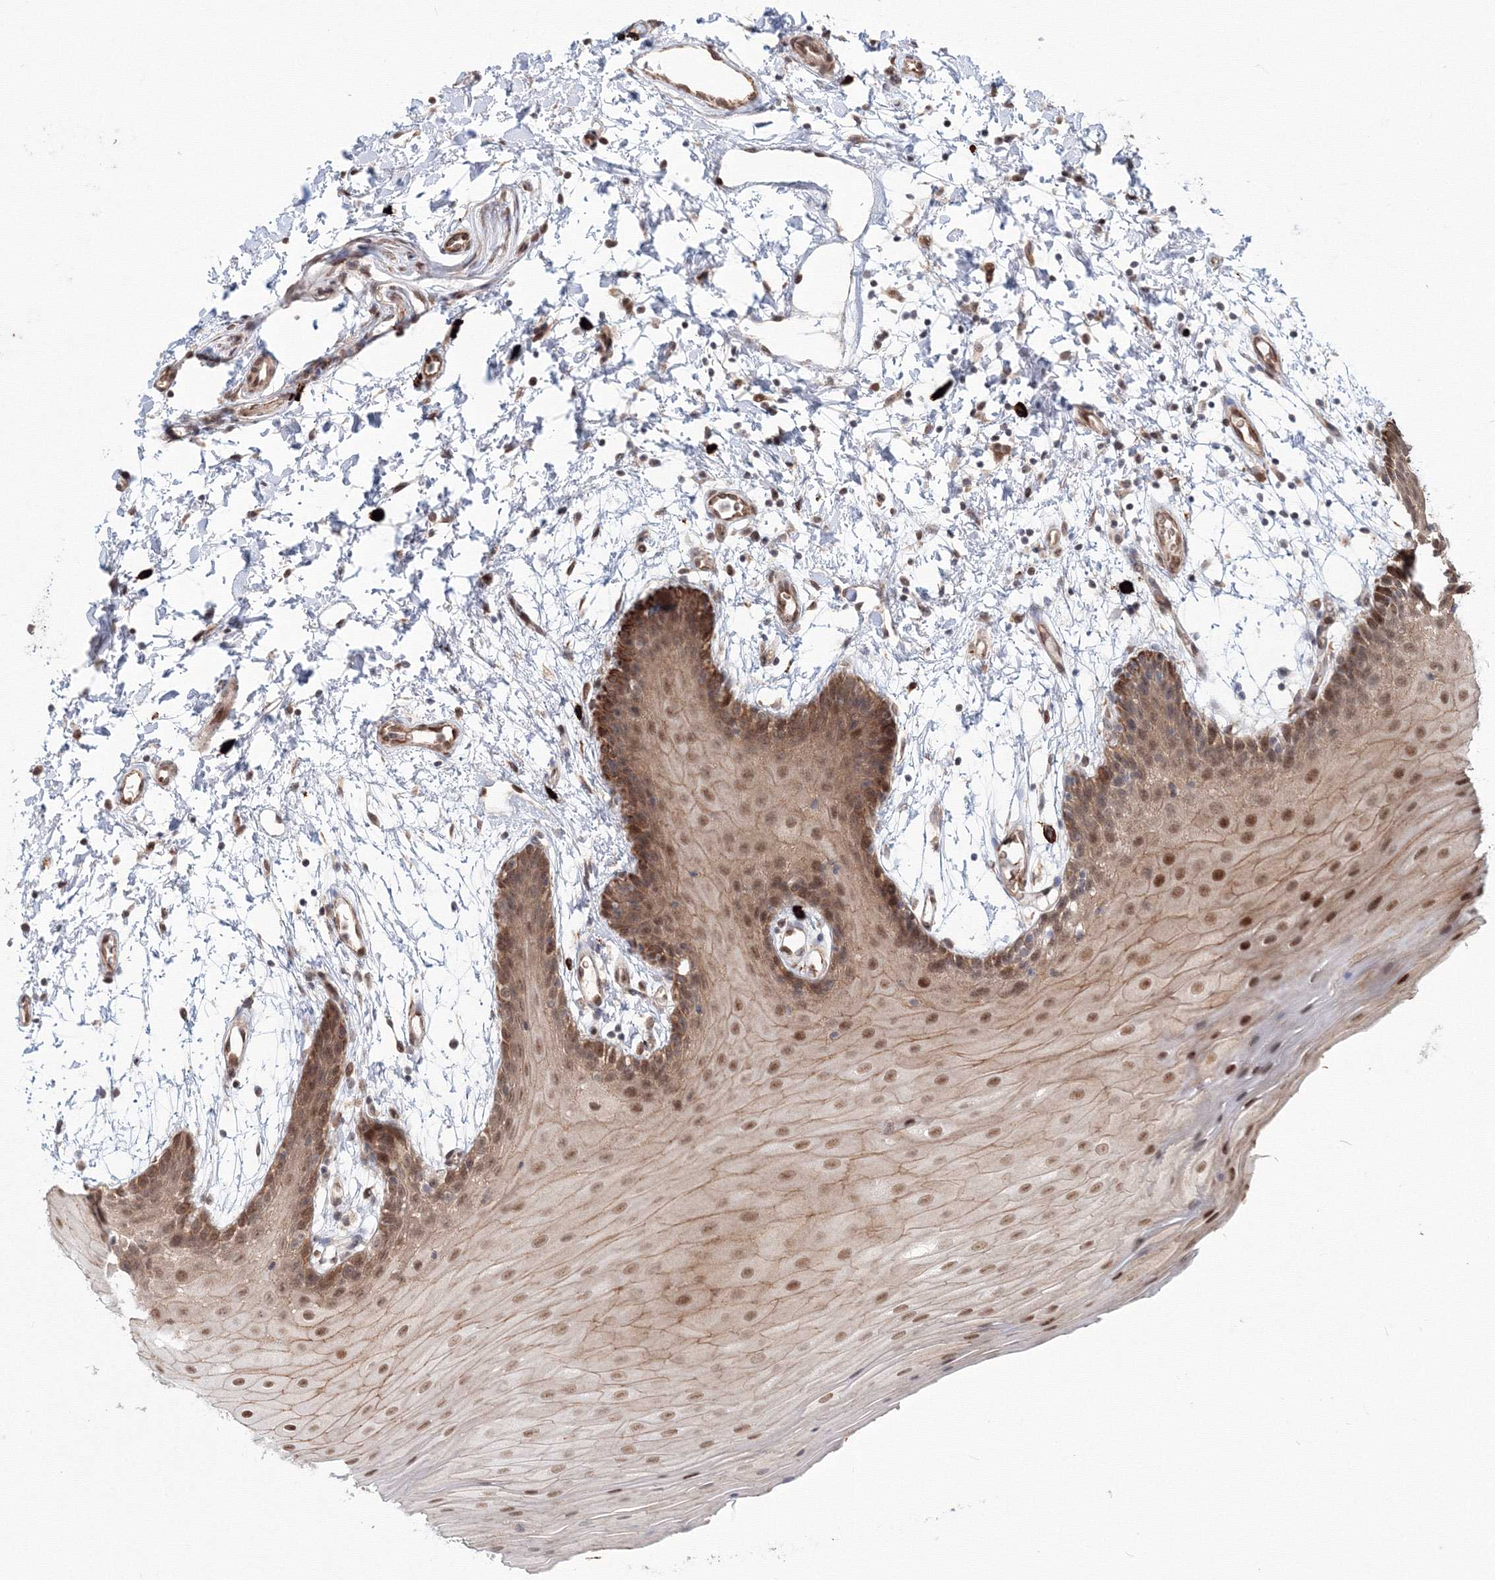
{"staining": {"intensity": "moderate", "quantity": ">75%", "location": "cytoplasmic/membranous,nuclear"}, "tissue": "oral mucosa", "cell_type": "Squamous epithelial cells", "image_type": "normal", "snomed": [{"axis": "morphology", "description": "Normal tissue, NOS"}, {"axis": "topography", "description": "Skeletal muscle"}, {"axis": "topography", "description": "Oral tissue"}, {"axis": "topography", "description": "Salivary gland"}, {"axis": "topography", "description": "Peripheral nerve tissue"}], "caption": "A brown stain labels moderate cytoplasmic/membranous,nuclear expression of a protein in squamous epithelial cells of benign oral mucosa. The staining is performed using DAB (3,3'-diaminobenzidine) brown chromogen to label protein expression. The nuclei are counter-stained blue using hematoxylin.", "gene": "SH3PXD2A", "patient": {"sex": "male", "age": 54}}